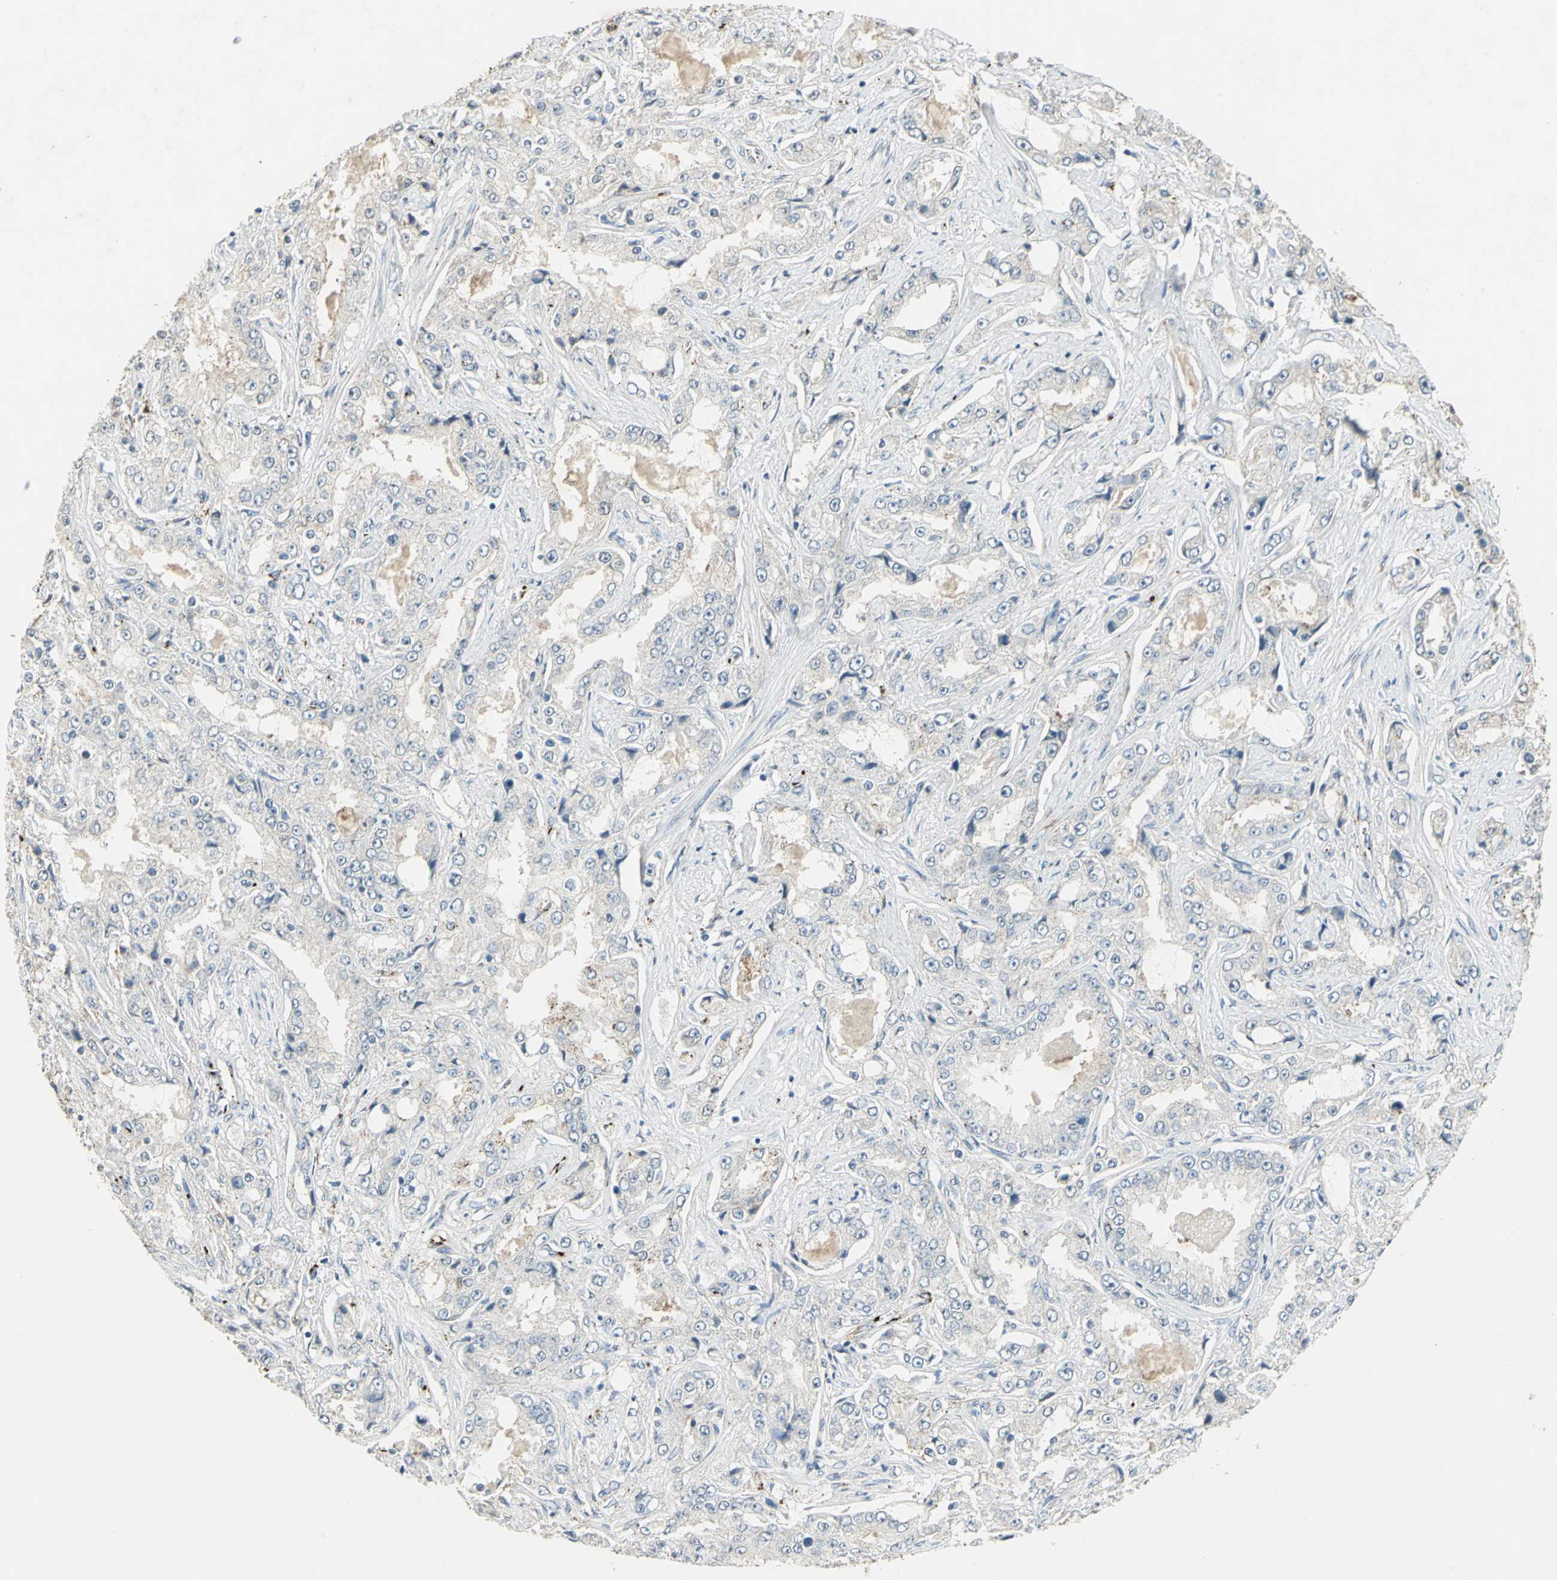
{"staining": {"intensity": "strong", "quantity": "<25%", "location": "cytoplasmic/membranous"}, "tissue": "prostate cancer", "cell_type": "Tumor cells", "image_type": "cancer", "snomed": [{"axis": "morphology", "description": "Adenocarcinoma, High grade"}, {"axis": "topography", "description": "Prostate"}], "caption": "Immunohistochemical staining of human prostate cancer (adenocarcinoma (high-grade)) demonstrates strong cytoplasmic/membranous protein expression in about <25% of tumor cells. The staining was performed using DAB to visualize the protein expression in brown, while the nuclei were stained in blue with hematoxylin (Magnification: 20x).", "gene": "CAMK2B", "patient": {"sex": "male", "age": 73}}